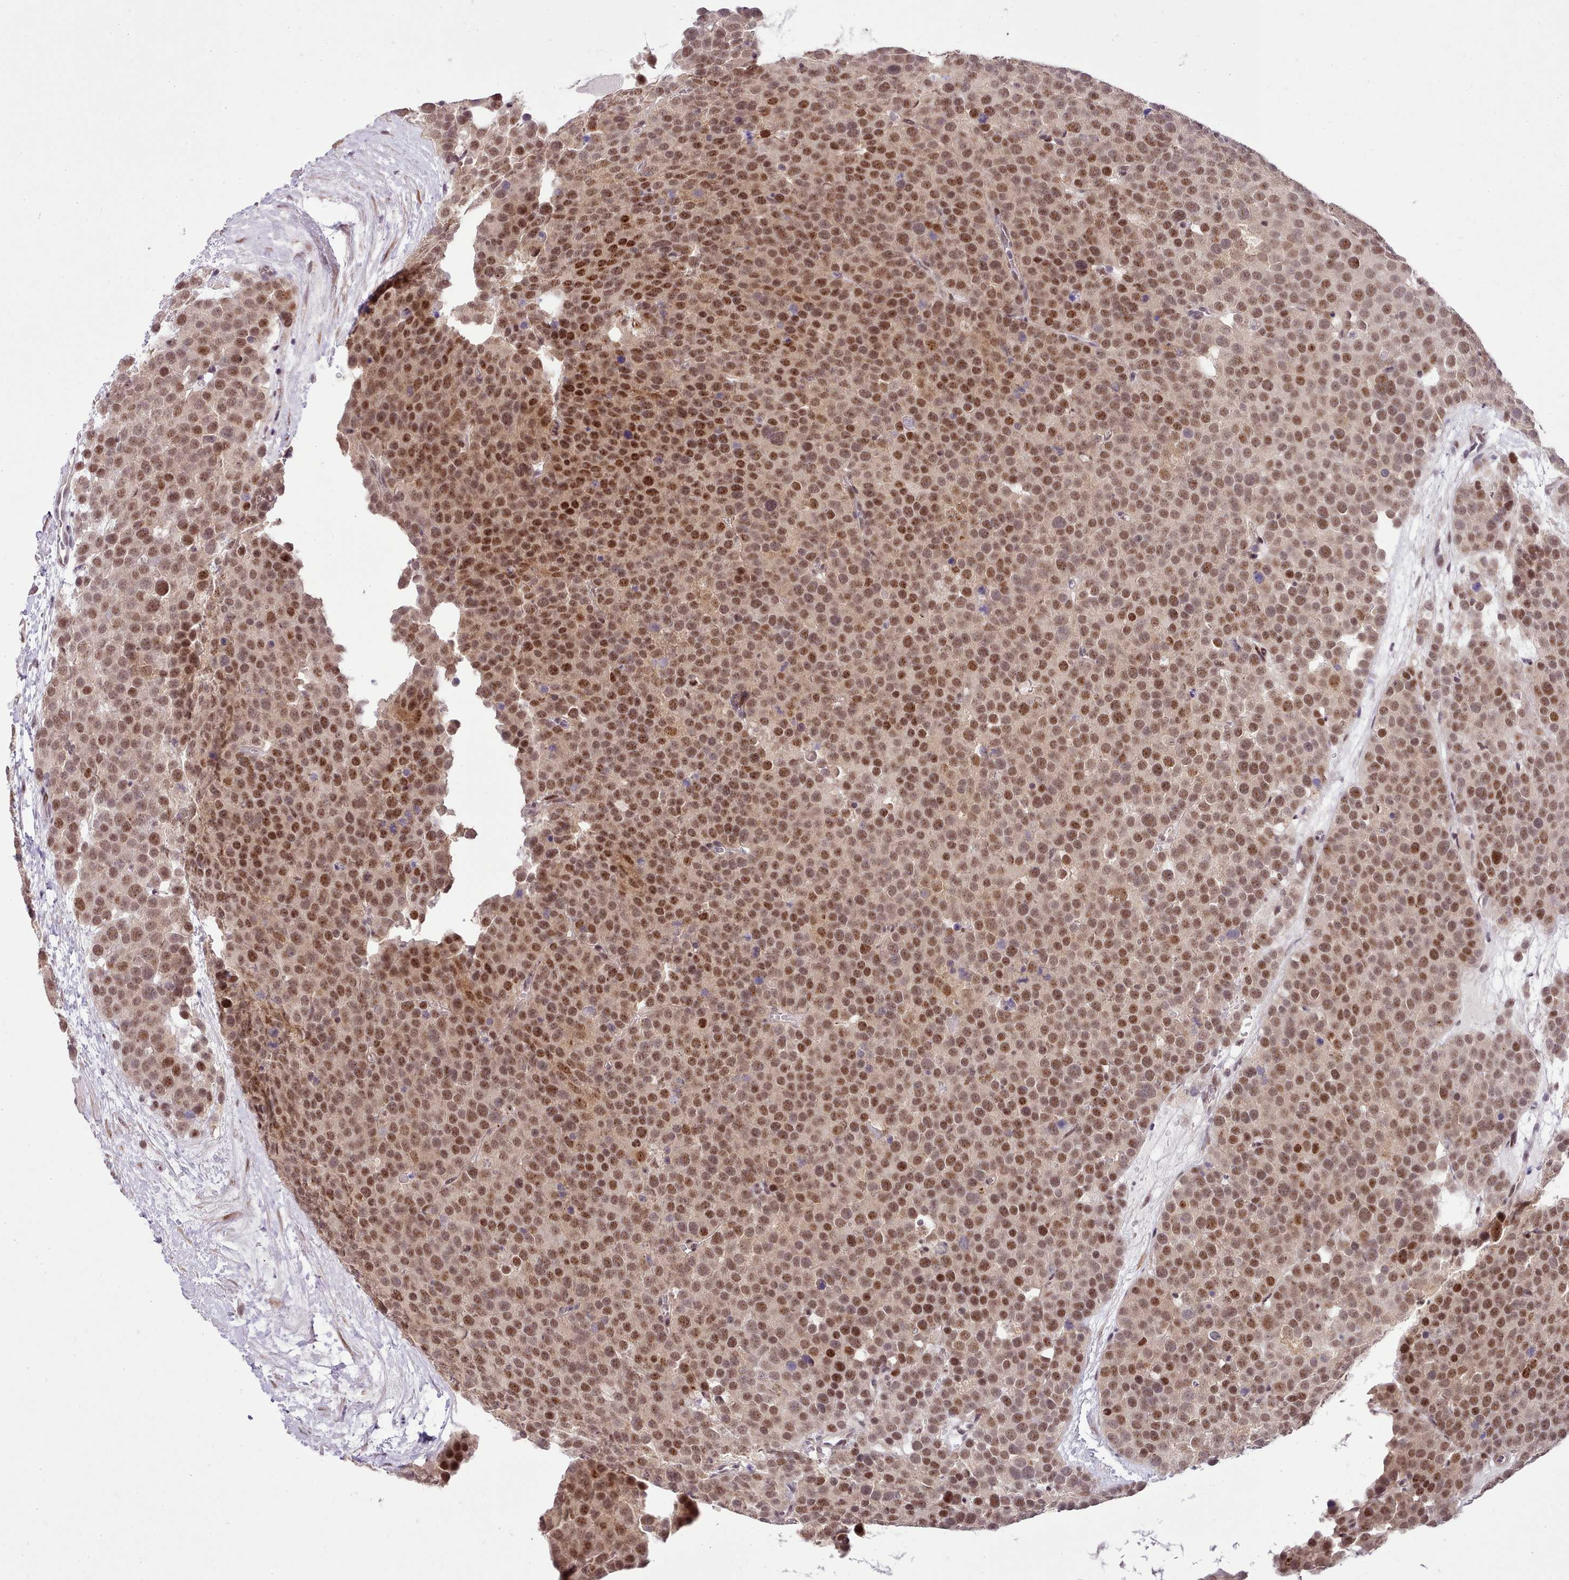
{"staining": {"intensity": "strong", "quantity": ">75%", "location": "nuclear"}, "tissue": "testis cancer", "cell_type": "Tumor cells", "image_type": "cancer", "snomed": [{"axis": "morphology", "description": "Seminoma, NOS"}, {"axis": "topography", "description": "Testis"}], "caption": "Protein expression by IHC displays strong nuclear positivity in about >75% of tumor cells in testis cancer (seminoma).", "gene": "HOXB7", "patient": {"sex": "male", "age": 71}}